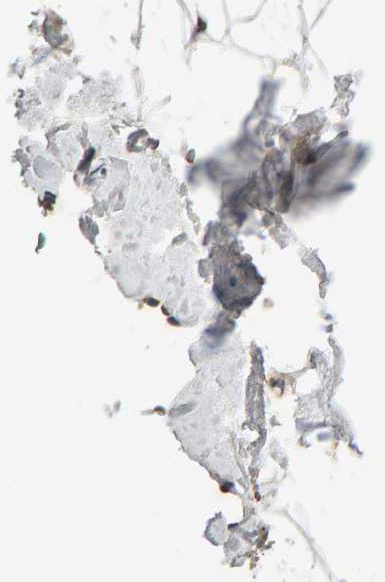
{"staining": {"intensity": "moderate", "quantity": "25%-75%", "location": "nuclear"}, "tissue": "adipose tissue", "cell_type": "Adipocytes", "image_type": "normal", "snomed": [{"axis": "morphology", "description": "Normal tissue, NOS"}, {"axis": "morphology", "description": "Fibrosis, NOS"}, {"axis": "topography", "description": "Breast"}, {"axis": "topography", "description": "Adipose tissue"}], "caption": "Immunohistochemical staining of benign human adipose tissue displays 25%-75% levels of moderate nuclear protein expression in about 25%-75% of adipocytes.", "gene": "DNAJB5", "patient": {"sex": "female", "age": 39}}